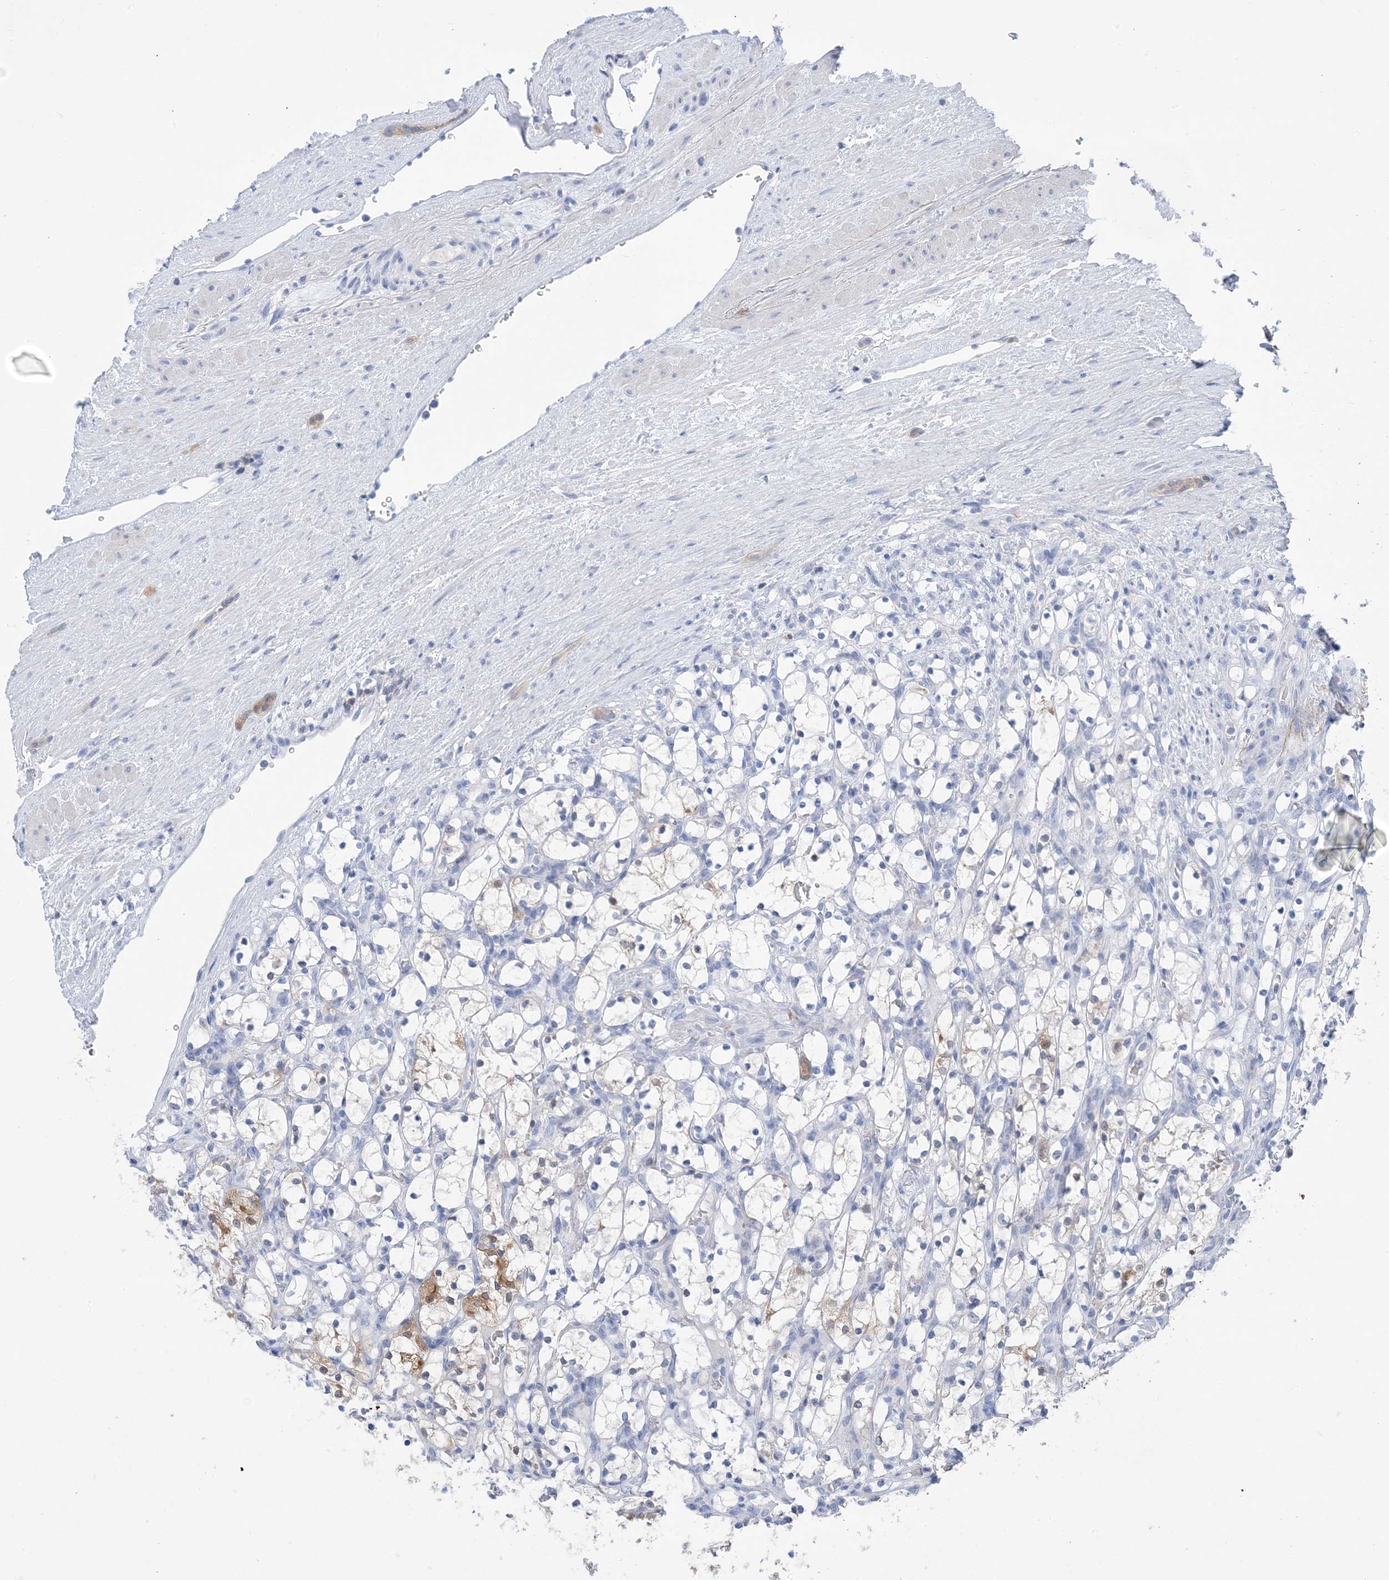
{"staining": {"intensity": "negative", "quantity": "none", "location": "none"}, "tissue": "renal cancer", "cell_type": "Tumor cells", "image_type": "cancer", "snomed": [{"axis": "morphology", "description": "Adenocarcinoma, NOS"}, {"axis": "topography", "description": "Kidney"}], "caption": "The immunohistochemistry photomicrograph has no significant expression in tumor cells of renal adenocarcinoma tissue. (DAB (3,3'-diaminobenzidine) immunohistochemistry with hematoxylin counter stain).", "gene": "SH3YL1", "patient": {"sex": "female", "age": 69}}